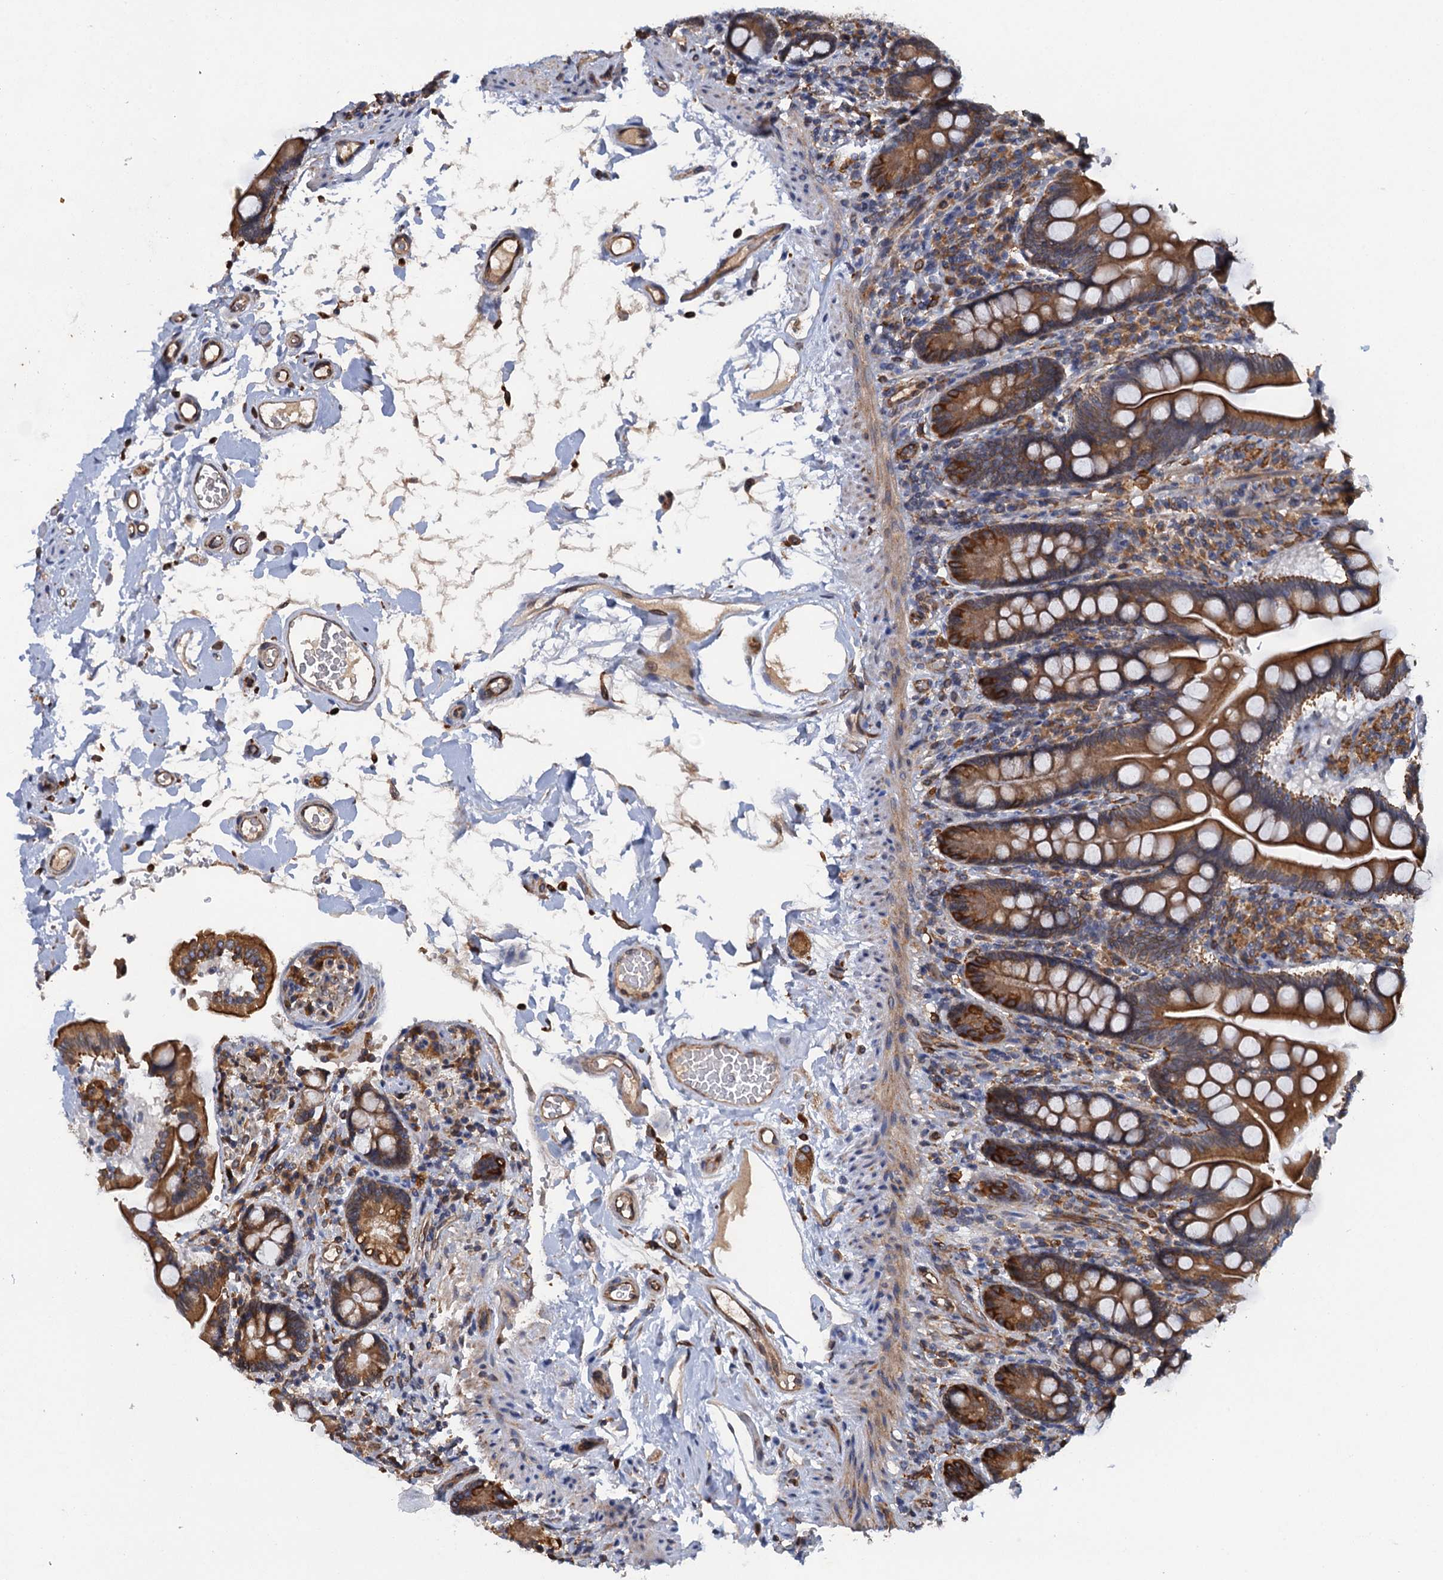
{"staining": {"intensity": "moderate", "quantity": ">75%", "location": "cytoplasmic/membranous"}, "tissue": "small intestine", "cell_type": "Glandular cells", "image_type": "normal", "snomed": [{"axis": "morphology", "description": "Normal tissue, NOS"}, {"axis": "topography", "description": "Small intestine"}], "caption": "Immunohistochemical staining of benign small intestine shows medium levels of moderate cytoplasmic/membranous staining in approximately >75% of glandular cells.", "gene": "ARMC5", "patient": {"sex": "female", "age": 64}}